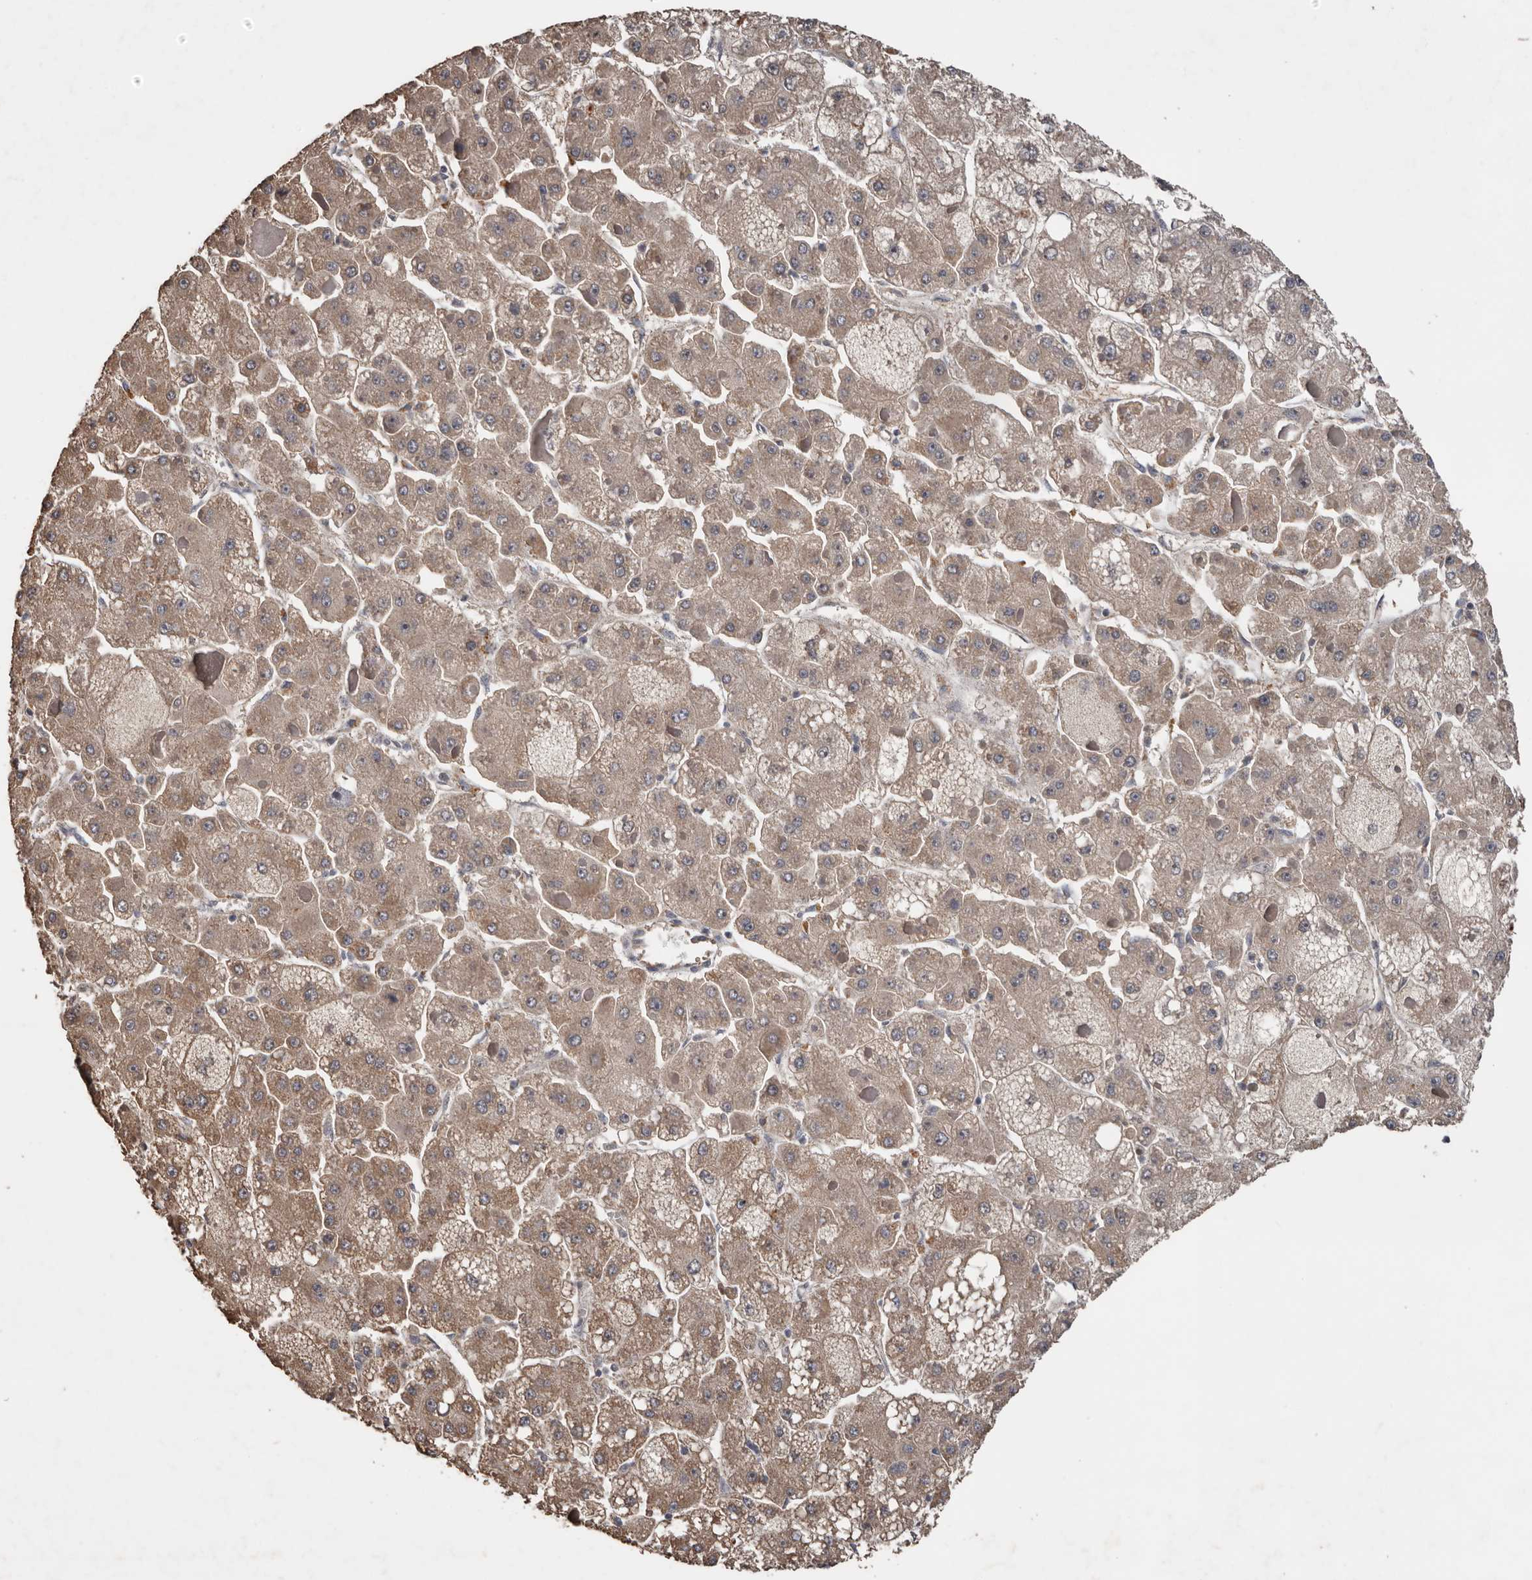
{"staining": {"intensity": "moderate", "quantity": ">75%", "location": "cytoplasmic/membranous"}, "tissue": "liver cancer", "cell_type": "Tumor cells", "image_type": "cancer", "snomed": [{"axis": "morphology", "description": "Carcinoma, Hepatocellular, NOS"}, {"axis": "topography", "description": "Liver"}], "caption": "A photomicrograph of liver hepatocellular carcinoma stained for a protein demonstrates moderate cytoplasmic/membranous brown staining in tumor cells.", "gene": "HYAL4", "patient": {"sex": "female", "age": 73}}